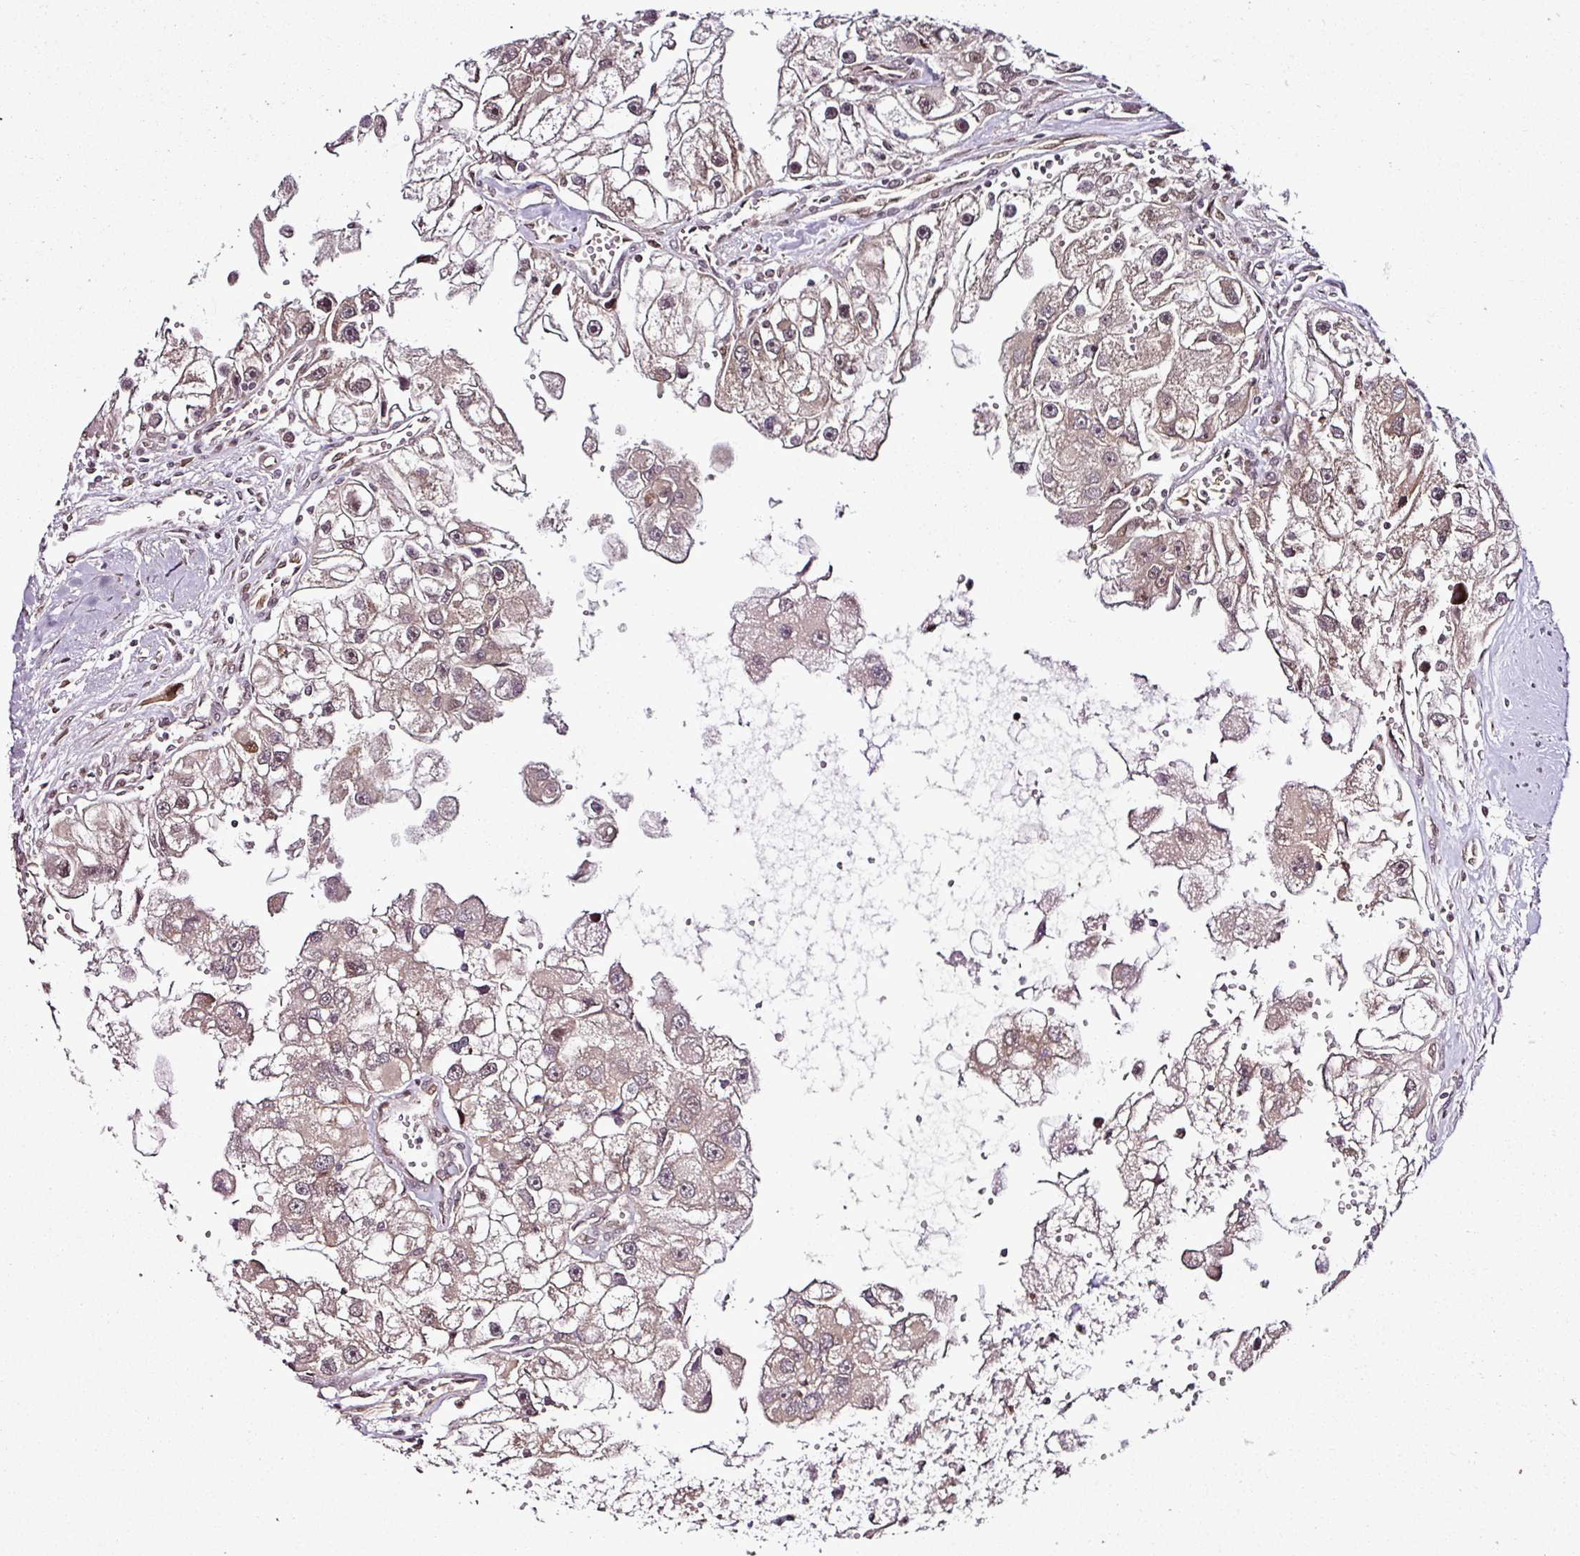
{"staining": {"intensity": "weak", "quantity": "25%-75%", "location": "cytoplasmic/membranous,nuclear"}, "tissue": "renal cancer", "cell_type": "Tumor cells", "image_type": "cancer", "snomed": [{"axis": "morphology", "description": "Adenocarcinoma, NOS"}, {"axis": "topography", "description": "Kidney"}], "caption": "Immunohistochemical staining of human renal adenocarcinoma shows low levels of weak cytoplasmic/membranous and nuclear staining in about 25%-75% of tumor cells.", "gene": "COPRS", "patient": {"sex": "male", "age": 63}}